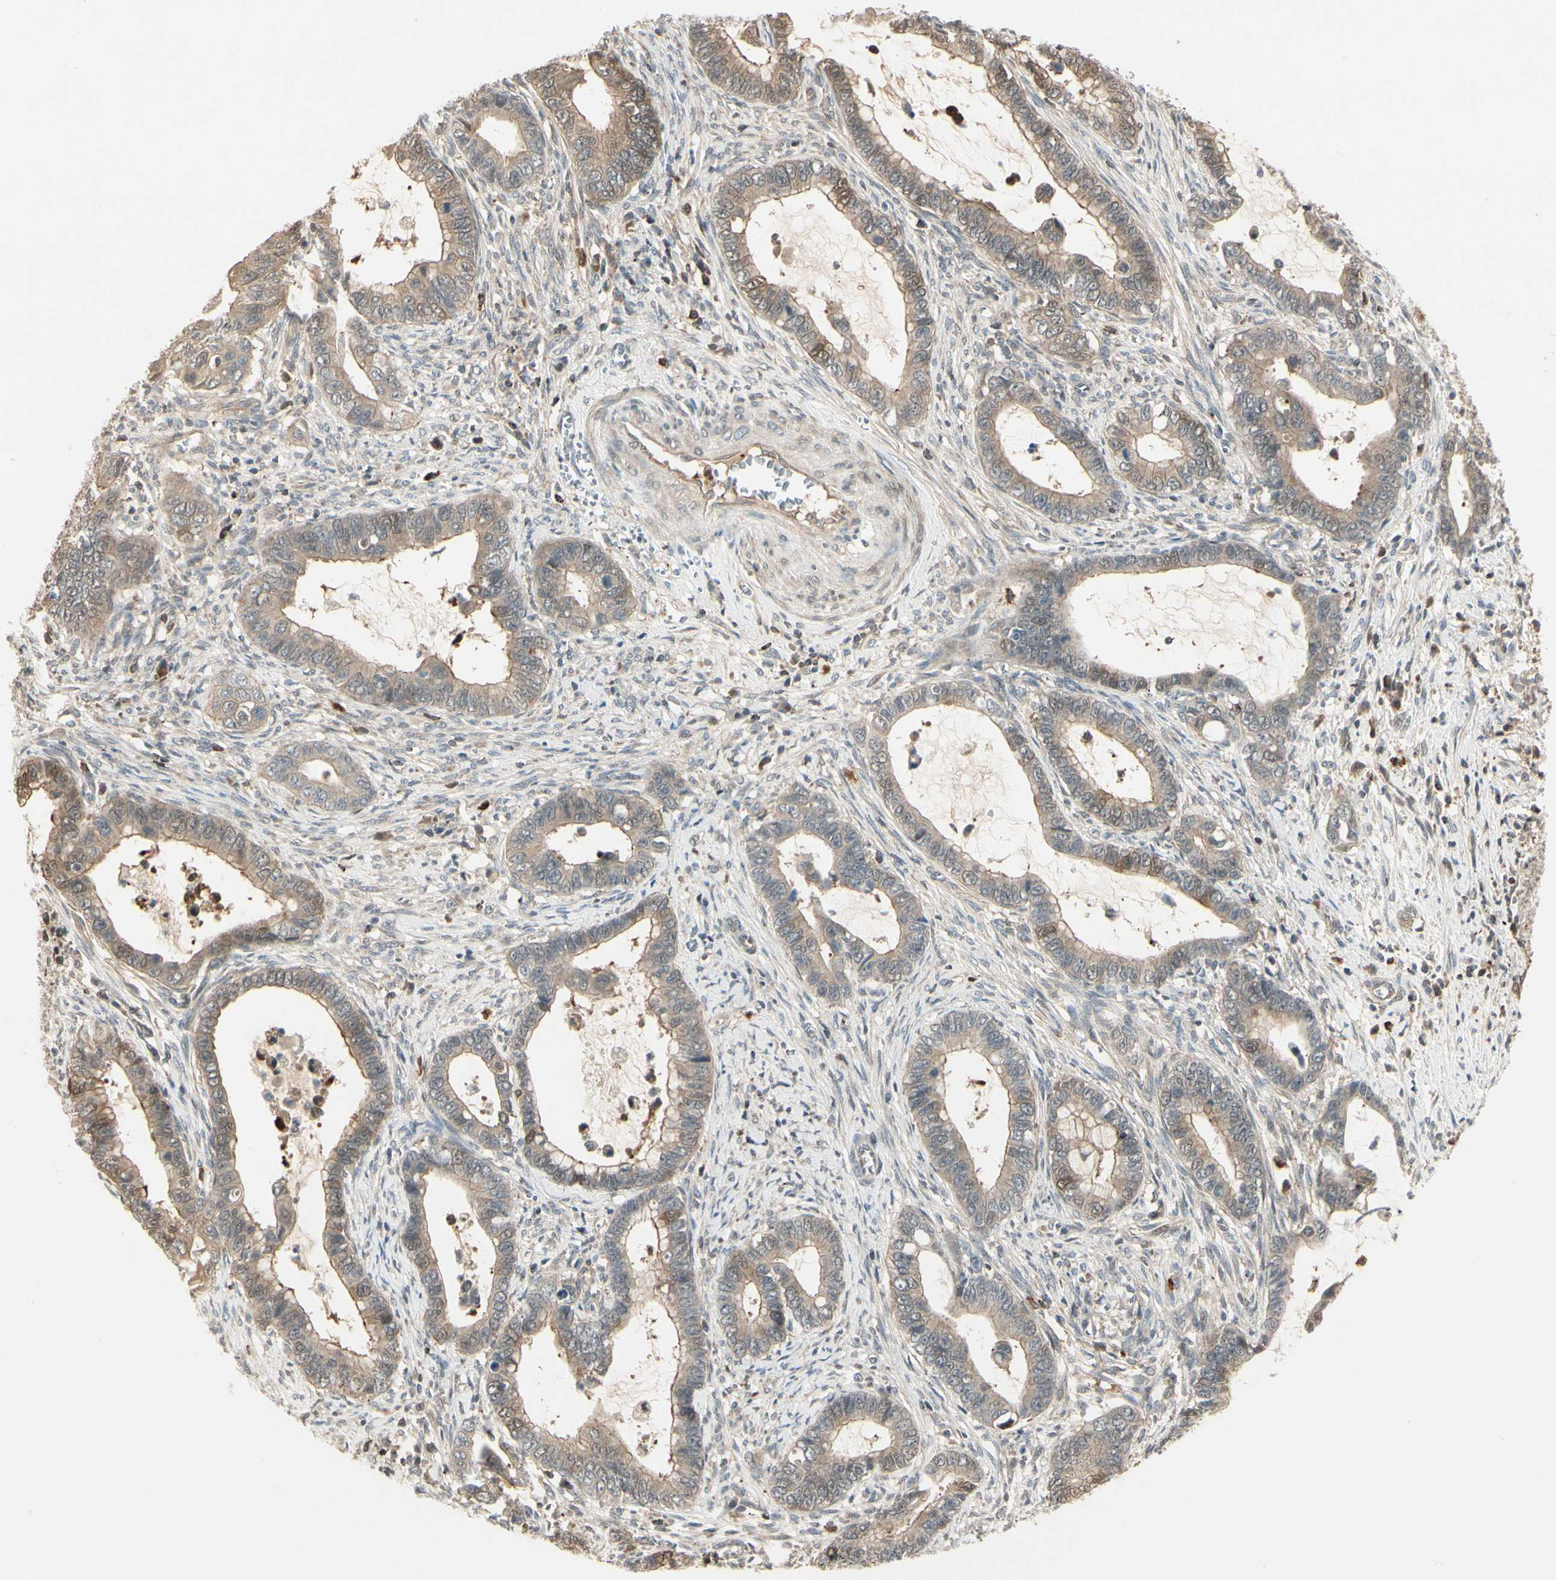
{"staining": {"intensity": "weak", "quantity": ">75%", "location": "cytoplasmic/membranous"}, "tissue": "cervical cancer", "cell_type": "Tumor cells", "image_type": "cancer", "snomed": [{"axis": "morphology", "description": "Adenocarcinoma, NOS"}, {"axis": "topography", "description": "Cervix"}], "caption": "Cervical cancer tissue exhibits weak cytoplasmic/membranous positivity in about >75% of tumor cells, visualized by immunohistochemistry. Nuclei are stained in blue.", "gene": "EVC", "patient": {"sex": "female", "age": 44}}